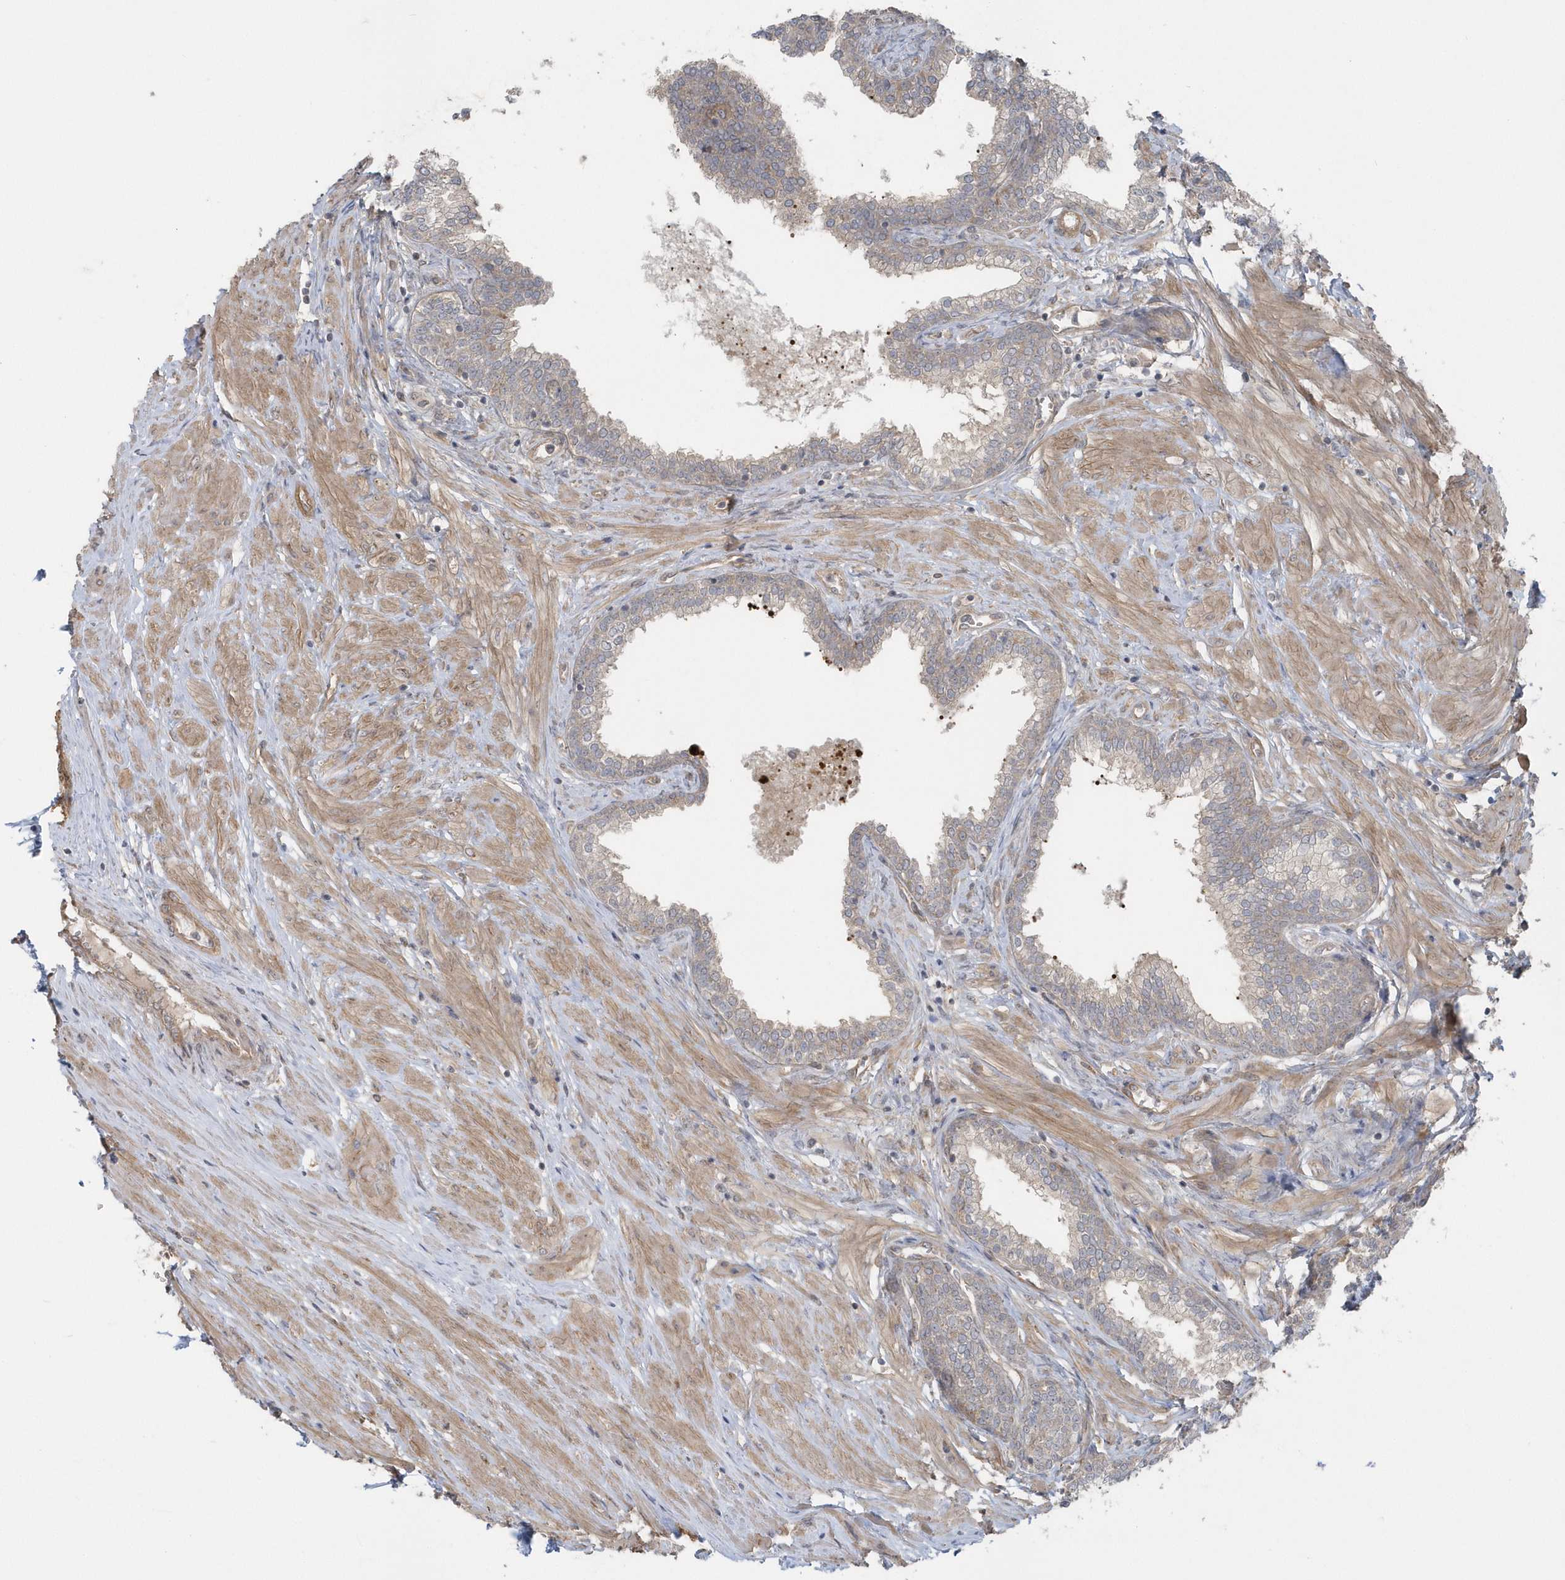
{"staining": {"intensity": "weak", "quantity": "25%-75%", "location": "cytoplasmic/membranous"}, "tissue": "prostate", "cell_type": "Glandular cells", "image_type": "normal", "snomed": [{"axis": "morphology", "description": "Normal tissue, NOS"}, {"axis": "morphology", "description": "Urothelial carcinoma, Low grade"}, {"axis": "topography", "description": "Urinary bladder"}, {"axis": "topography", "description": "Prostate"}], "caption": "About 25%-75% of glandular cells in benign human prostate demonstrate weak cytoplasmic/membranous protein positivity as visualized by brown immunohistochemical staining.", "gene": "ACTR1A", "patient": {"sex": "male", "age": 60}}